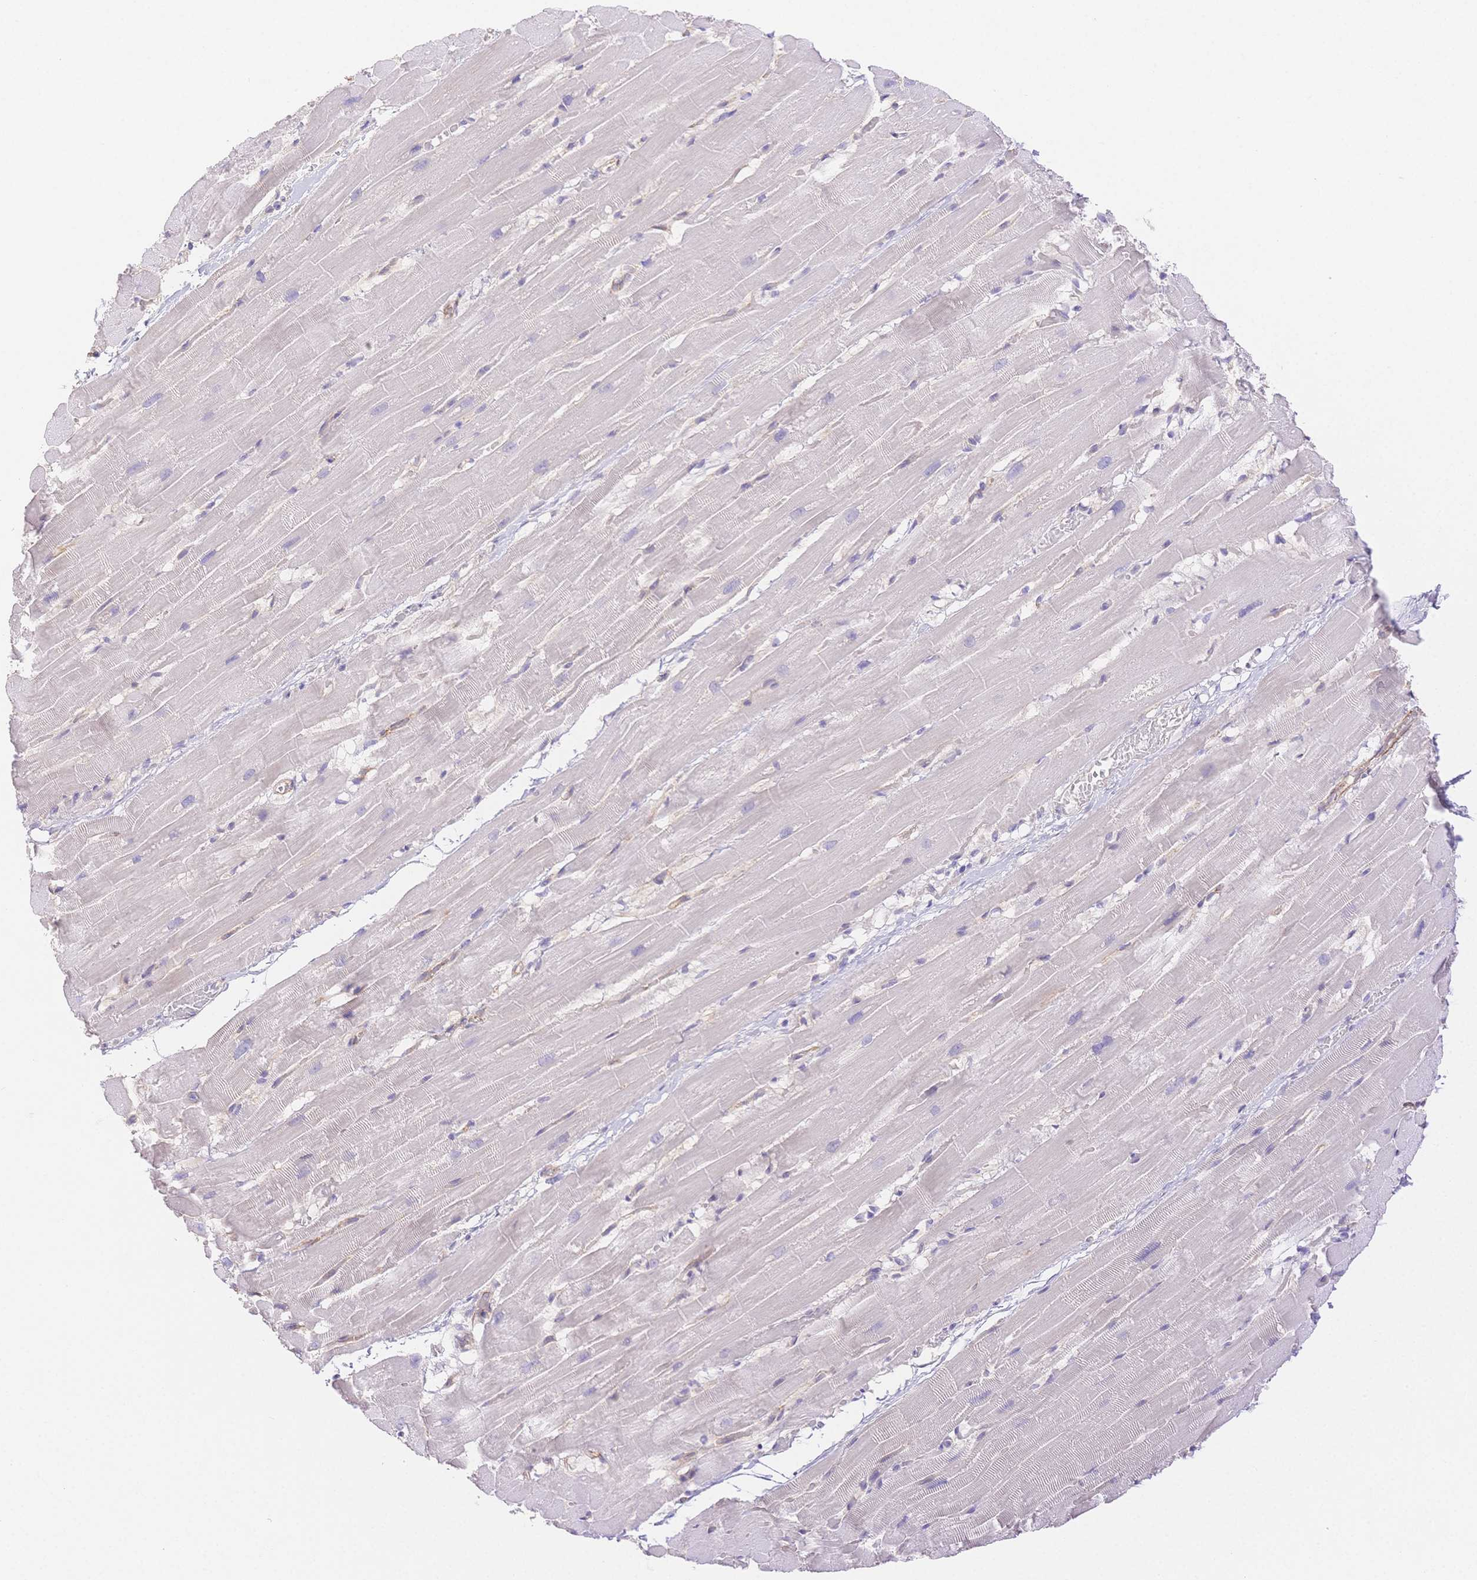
{"staining": {"intensity": "negative", "quantity": "none", "location": "none"}, "tissue": "heart muscle", "cell_type": "Cardiomyocytes", "image_type": "normal", "snomed": [{"axis": "morphology", "description": "Normal tissue, NOS"}, {"axis": "topography", "description": "Heart"}], "caption": "A micrograph of human heart muscle is negative for staining in cardiomyocytes. (Immunohistochemistry, brightfield microscopy, high magnification).", "gene": "WDR54", "patient": {"sex": "male", "age": 37}}